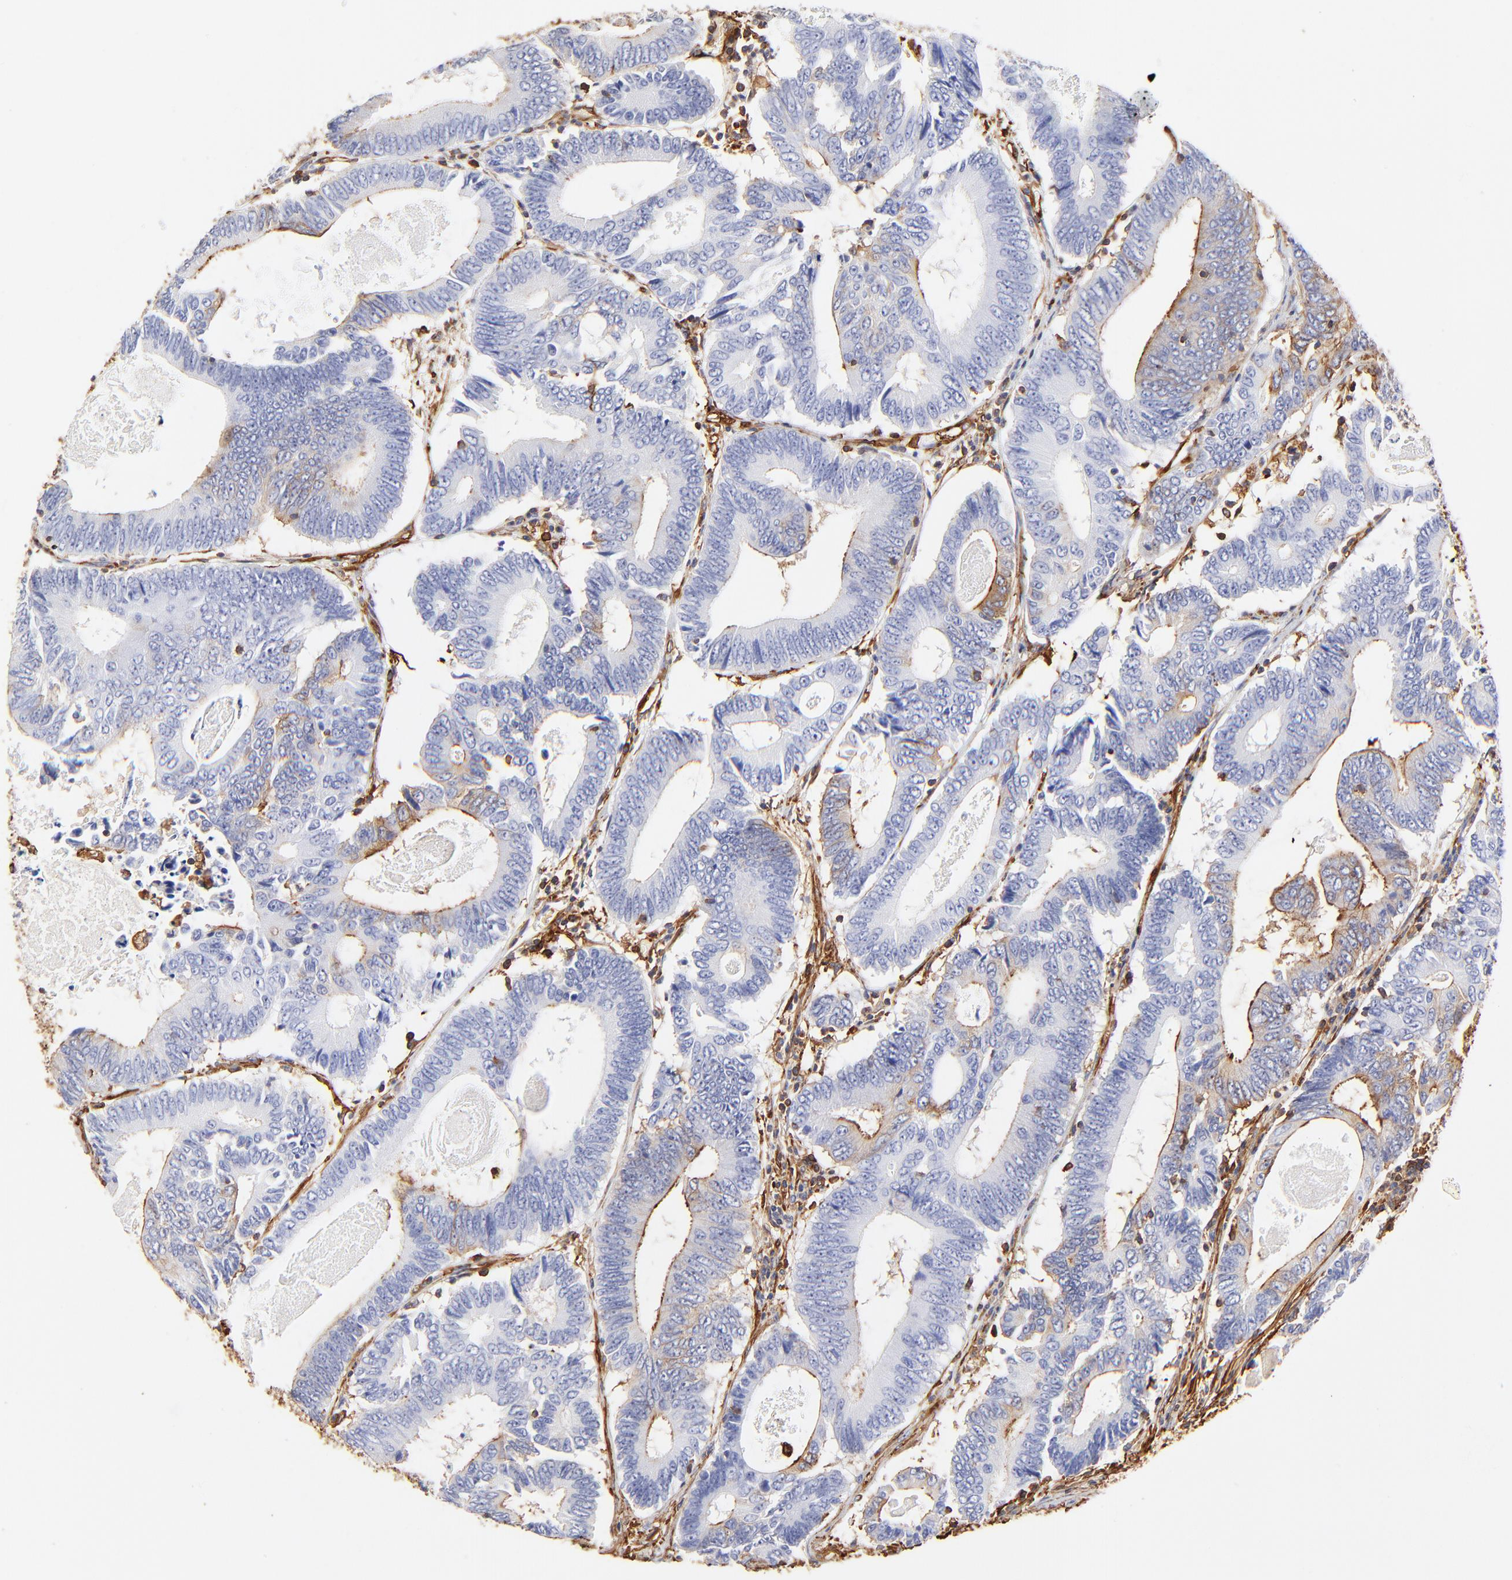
{"staining": {"intensity": "weak", "quantity": "<25%", "location": "cytoplasmic/membranous"}, "tissue": "colorectal cancer", "cell_type": "Tumor cells", "image_type": "cancer", "snomed": [{"axis": "morphology", "description": "Adenocarcinoma, NOS"}, {"axis": "topography", "description": "Colon"}], "caption": "IHC of human colorectal cancer (adenocarcinoma) shows no expression in tumor cells.", "gene": "FLNA", "patient": {"sex": "female", "age": 78}}